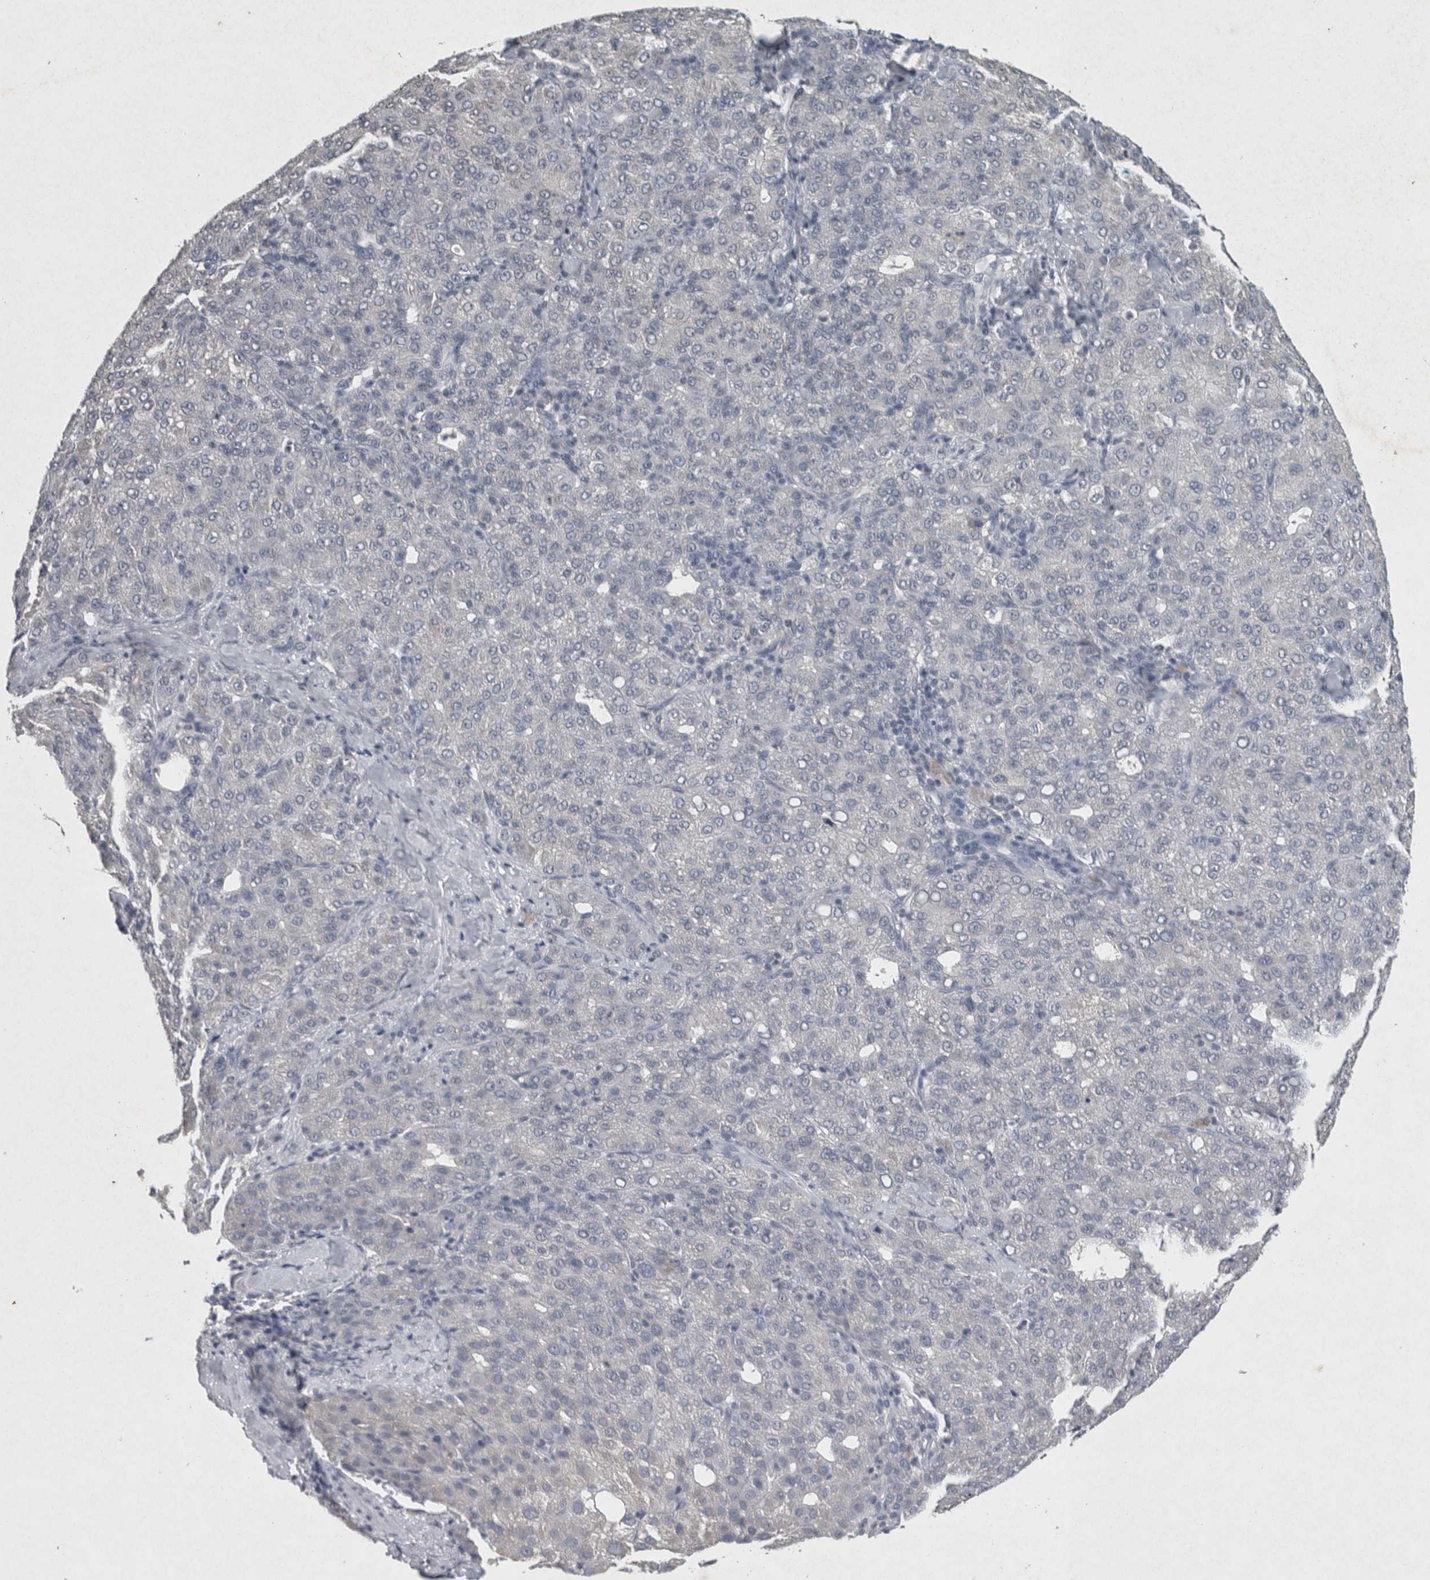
{"staining": {"intensity": "negative", "quantity": "none", "location": "none"}, "tissue": "liver cancer", "cell_type": "Tumor cells", "image_type": "cancer", "snomed": [{"axis": "morphology", "description": "Carcinoma, Hepatocellular, NOS"}, {"axis": "topography", "description": "Liver"}], "caption": "A high-resolution photomicrograph shows immunohistochemistry (IHC) staining of hepatocellular carcinoma (liver), which demonstrates no significant positivity in tumor cells.", "gene": "WNT7A", "patient": {"sex": "male", "age": 65}}